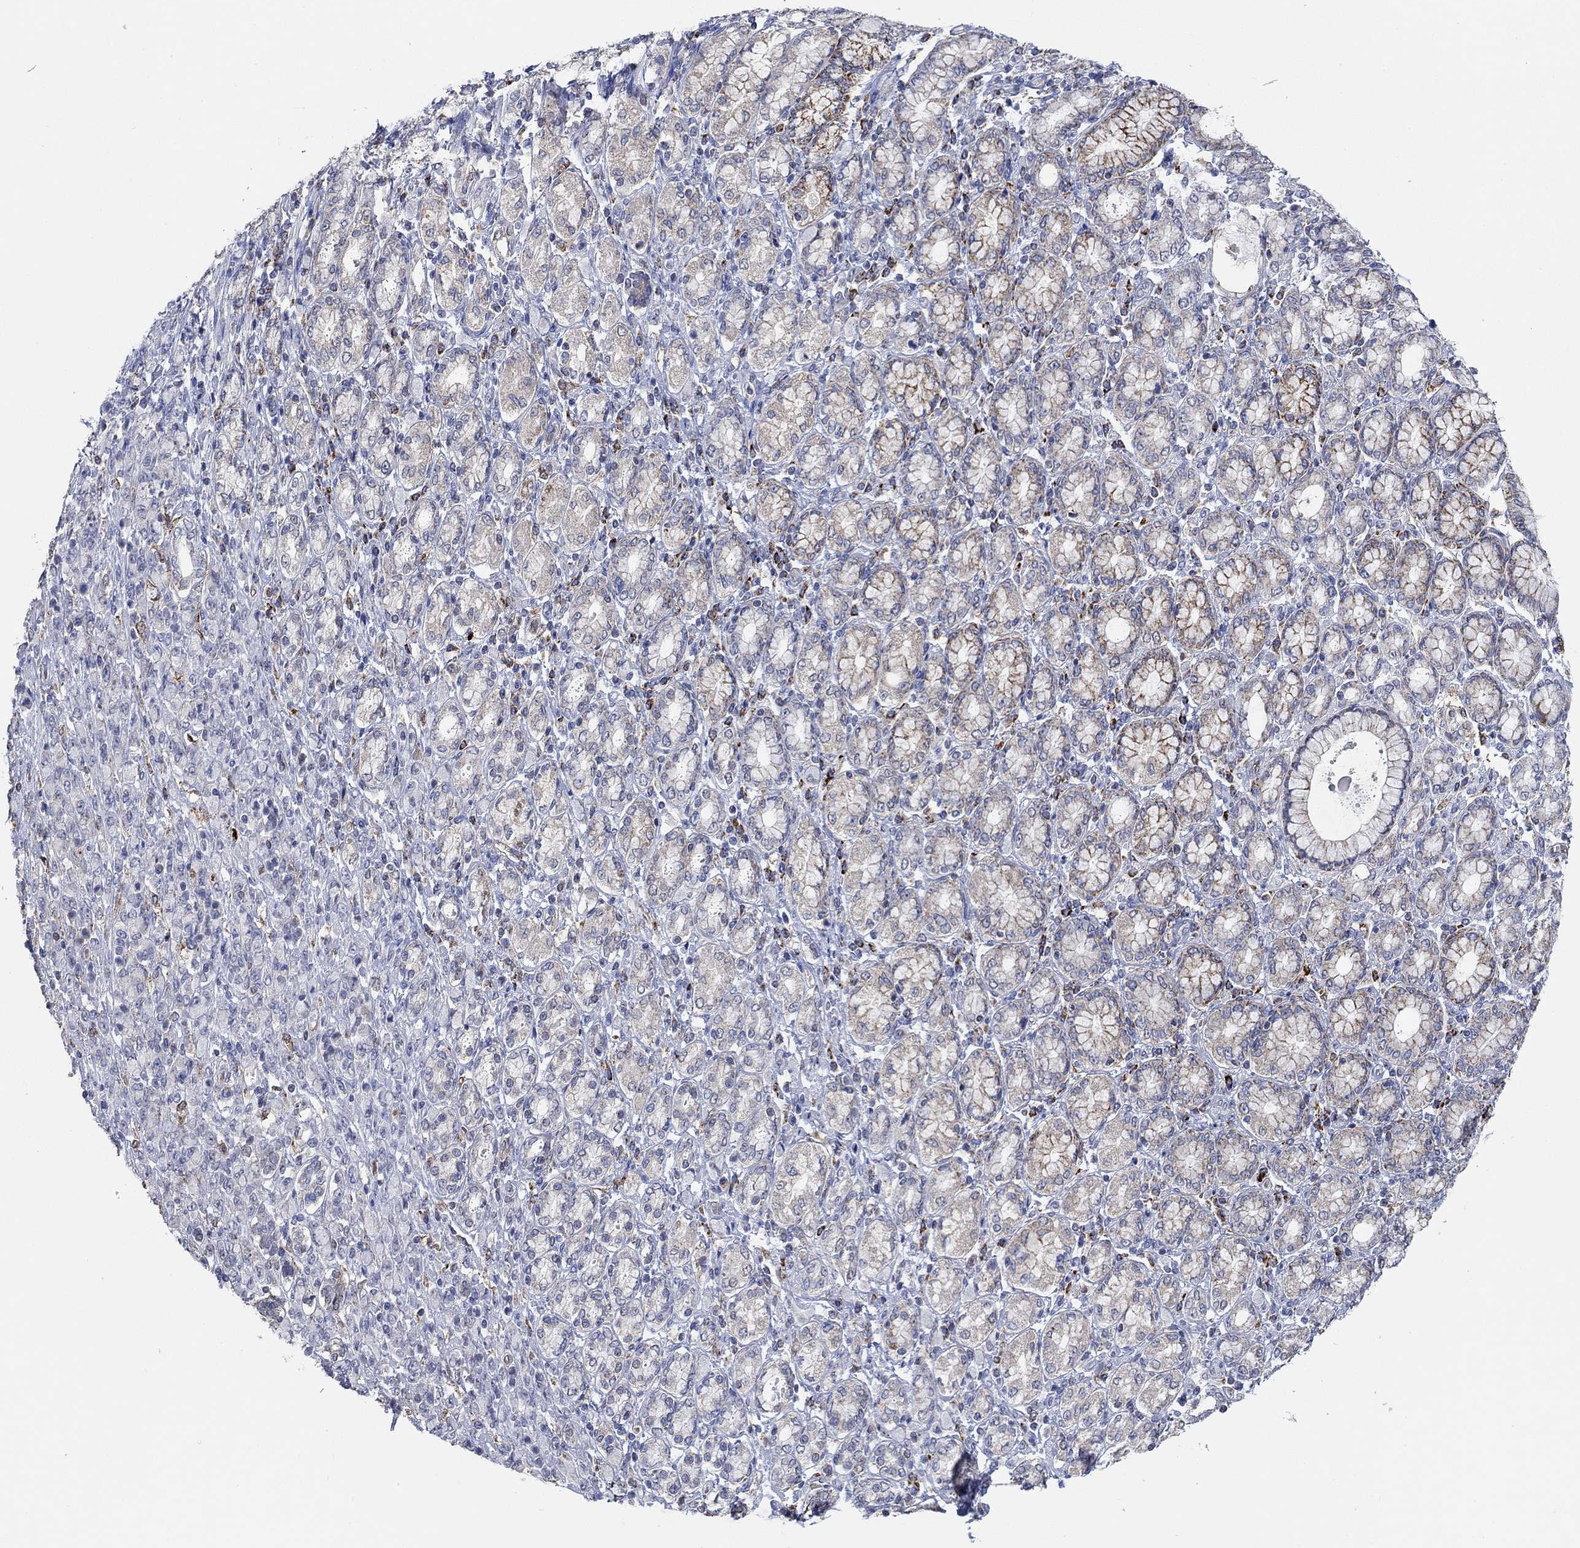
{"staining": {"intensity": "negative", "quantity": "none", "location": "none"}, "tissue": "stomach cancer", "cell_type": "Tumor cells", "image_type": "cancer", "snomed": [{"axis": "morphology", "description": "Normal tissue, NOS"}, {"axis": "morphology", "description": "Adenocarcinoma, NOS"}, {"axis": "topography", "description": "Stomach"}], "caption": "Immunohistochemical staining of stomach adenocarcinoma exhibits no significant positivity in tumor cells.", "gene": "MPP1", "patient": {"sex": "female", "age": 79}}